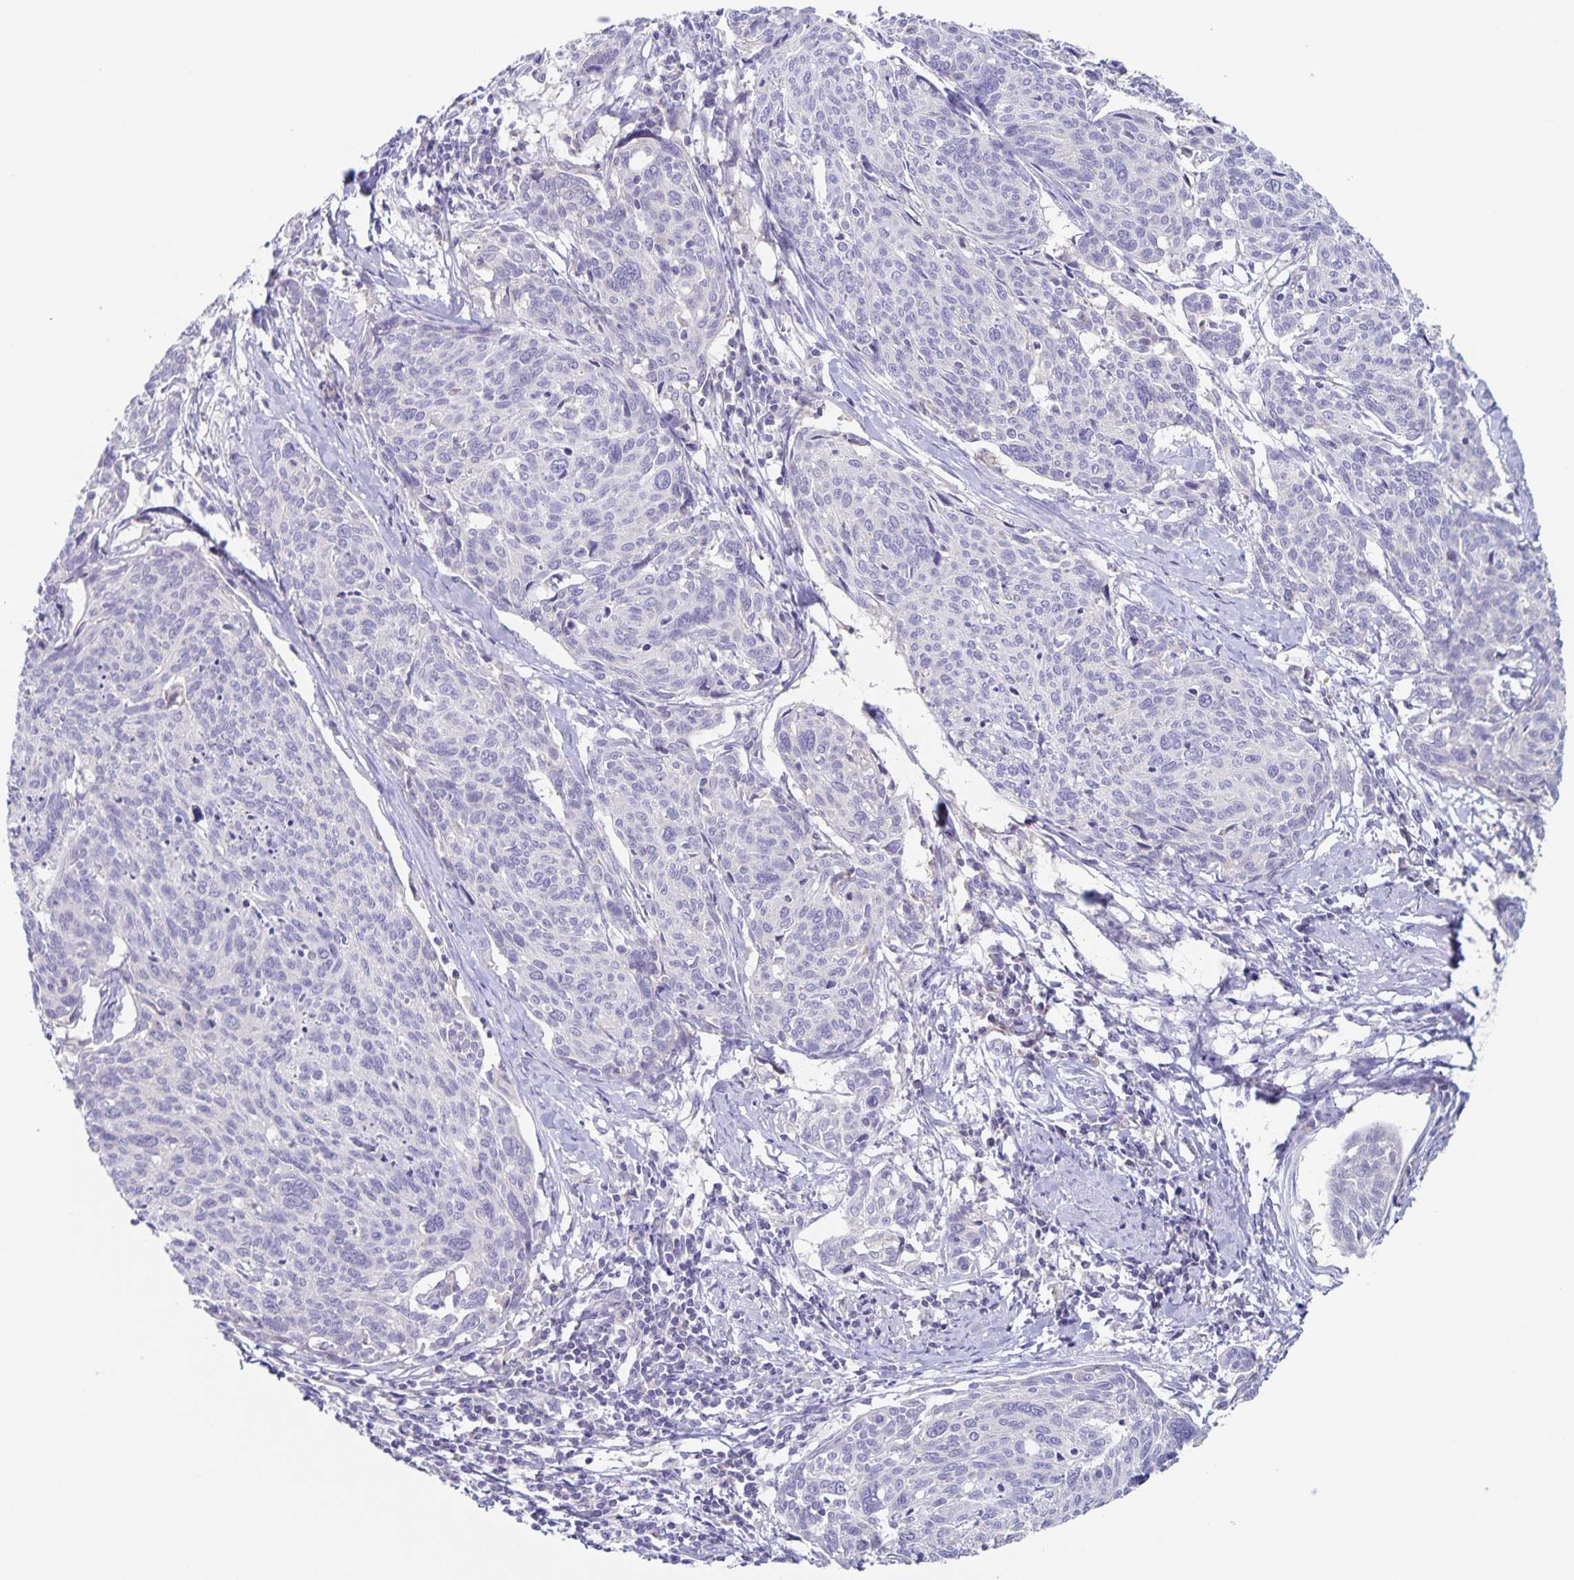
{"staining": {"intensity": "negative", "quantity": "none", "location": "none"}, "tissue": "cervical cancer", "cell_type": "Tumor cells", "image_type": "cancer", "snomed": [{"axis": "morphology", "description": "Squamous cell carcinoma, NOS"}, {"axis": "topography", "description": "Cervix"}], "caption": "There is no significant staining in tumor cells of cervical cancer (squamous cell carcinoma). Nuclei are stained in blue.", "gene": "RPL36A", "patient": {"sex": "female", "age": 49}}